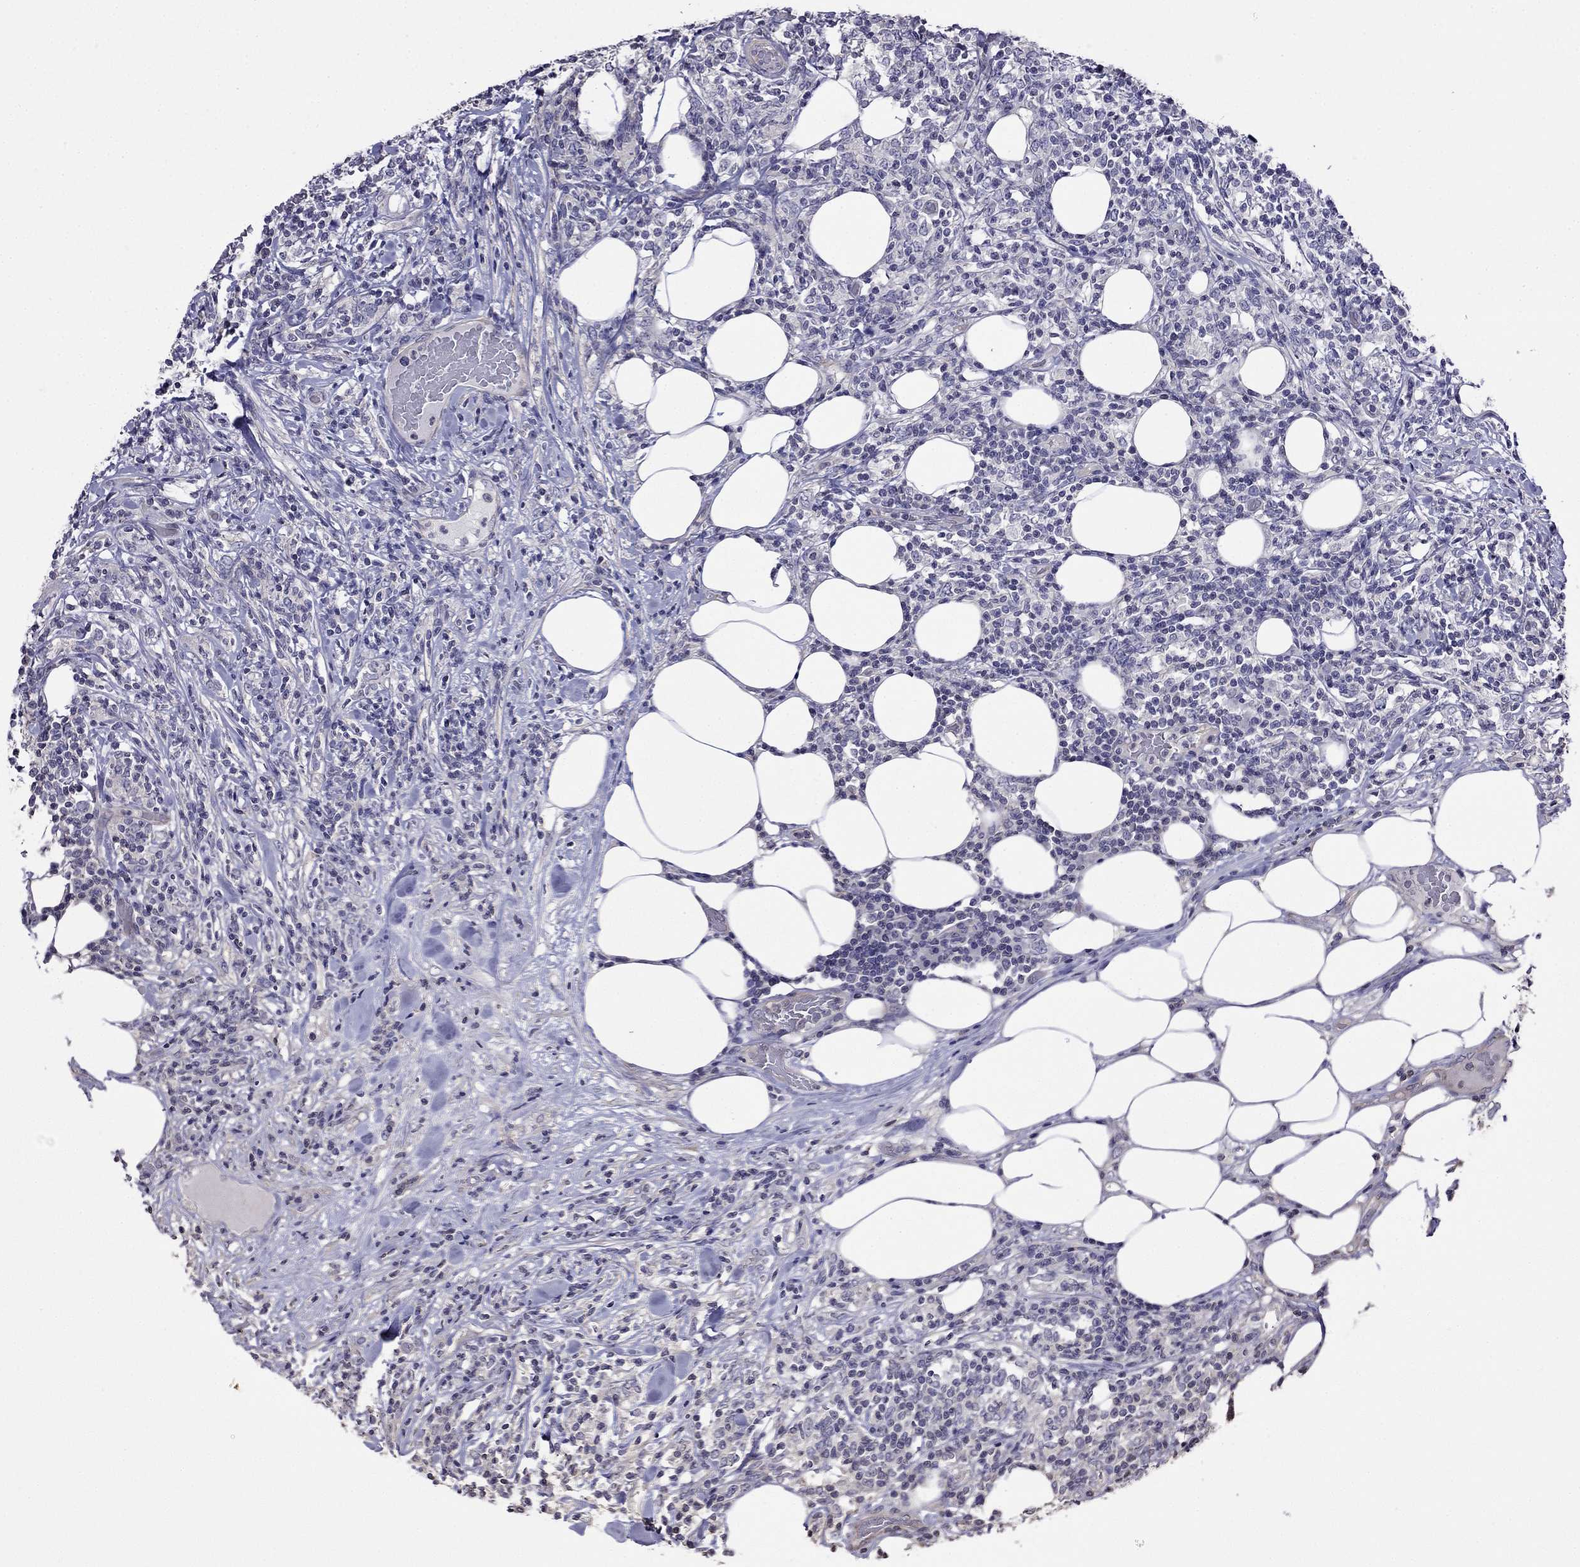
{"staining": {"intensity": "negative", "quantity": "none", "location": "none"}, "tissue": "lymphoma", "cell_type": "Tumor cells", "image_type": "cancer", "snomed": [{"axis": "morphology", "description": "Malignant lymphoma, non-Hodgkin's type, High grade"}, {"axis": "topography", "description": "Lymph node"}], "caption": "Immunohistochemistry photomicrograph of human lymphoma stained for a protein (brown), which exhibits no positivity in tumor cells.", "gene": "GUCA1B", "patient": {"sex": "female", "age": 84}}